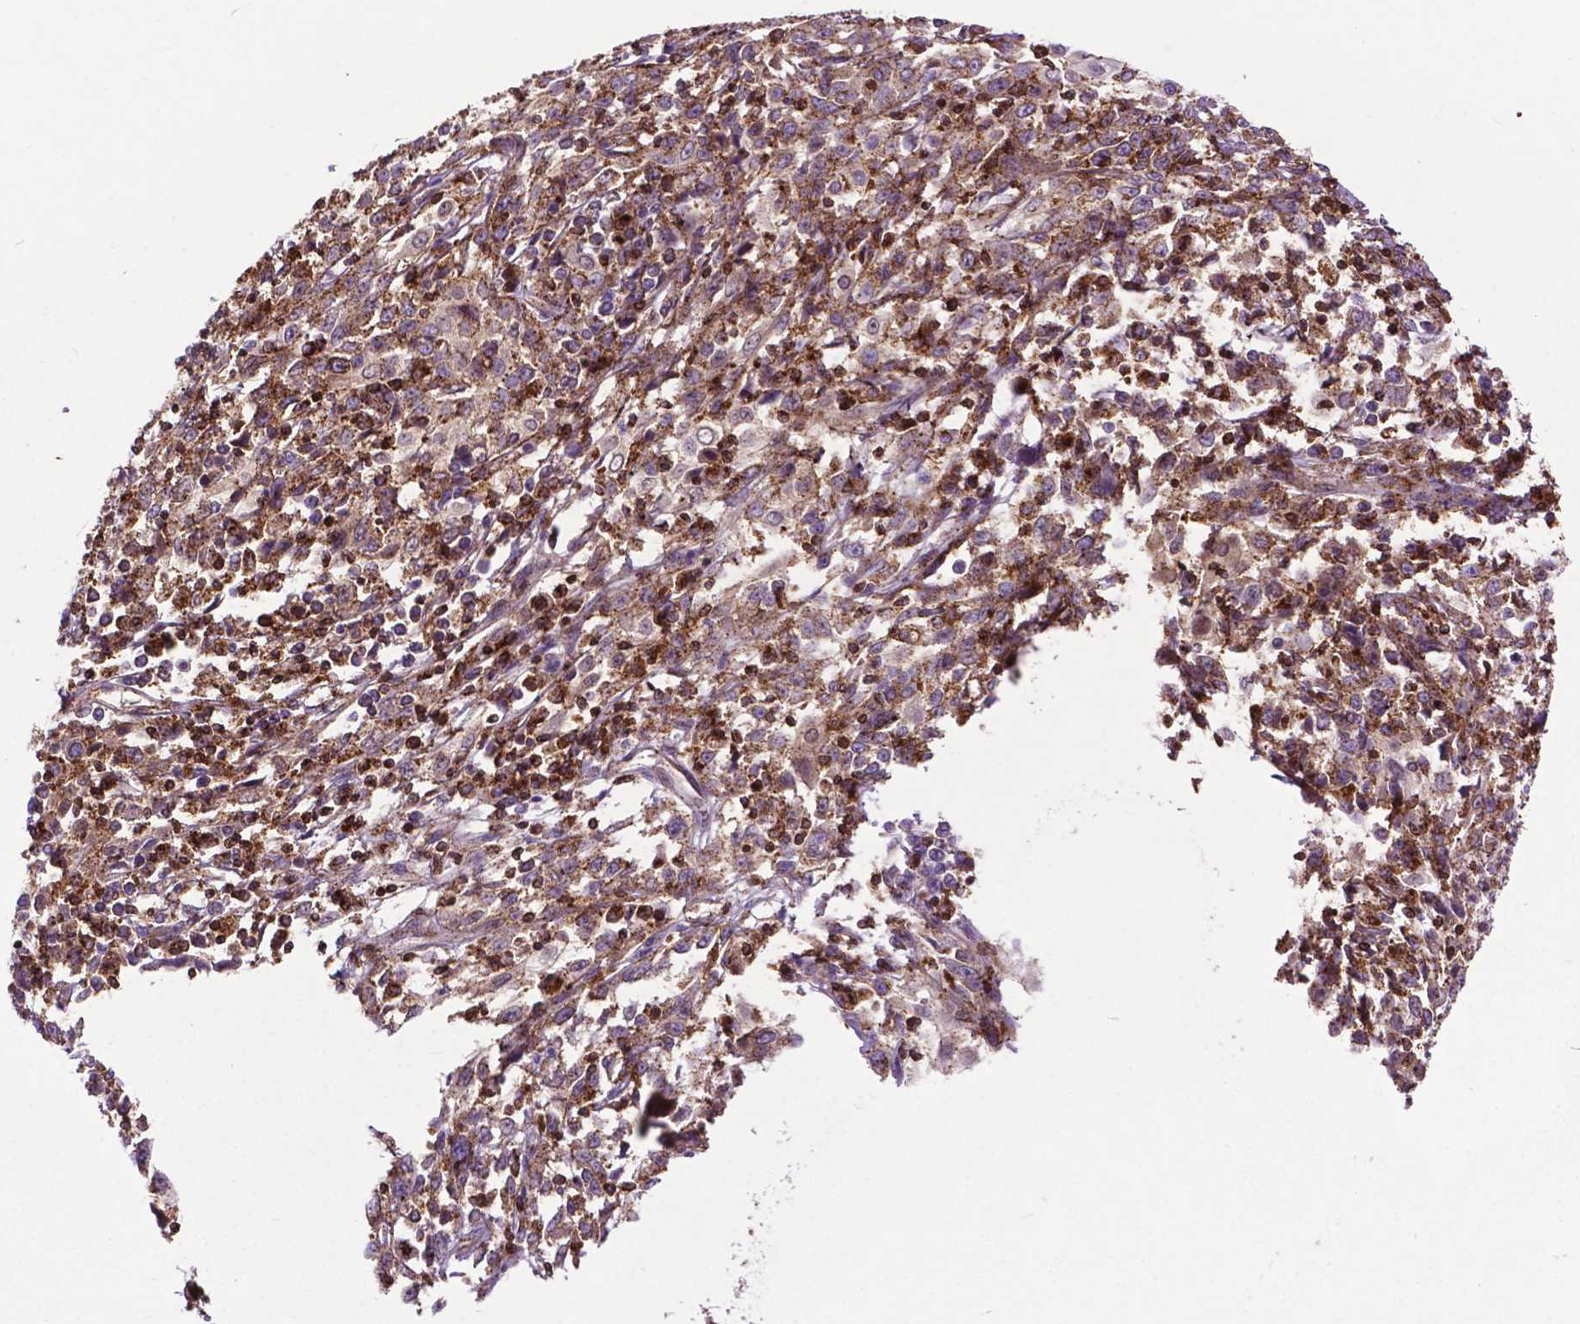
{"staining": {"intensity": "moderate", "quantity": ">75%", "location": "cytoplasmic/membranous"}, "tissue": "cervical cancer", "cell_type": "Tumor cells", "image_type": "cancer", "snomed": [{"axis": "morphology", "description": "Adenocarcinoma, NOS"}, {"axis": "topography", "description": "Cervix"}], "caption": "This micrograph demonstrates immunohistochemistry staining of human cervical adenocarcinoma, with medium moderate cytoplasmic/membranous positivity in approximately >75% of tumor cells.", "gene": "CHMP4A", "patient": {"sex": "female", "age": 40}}